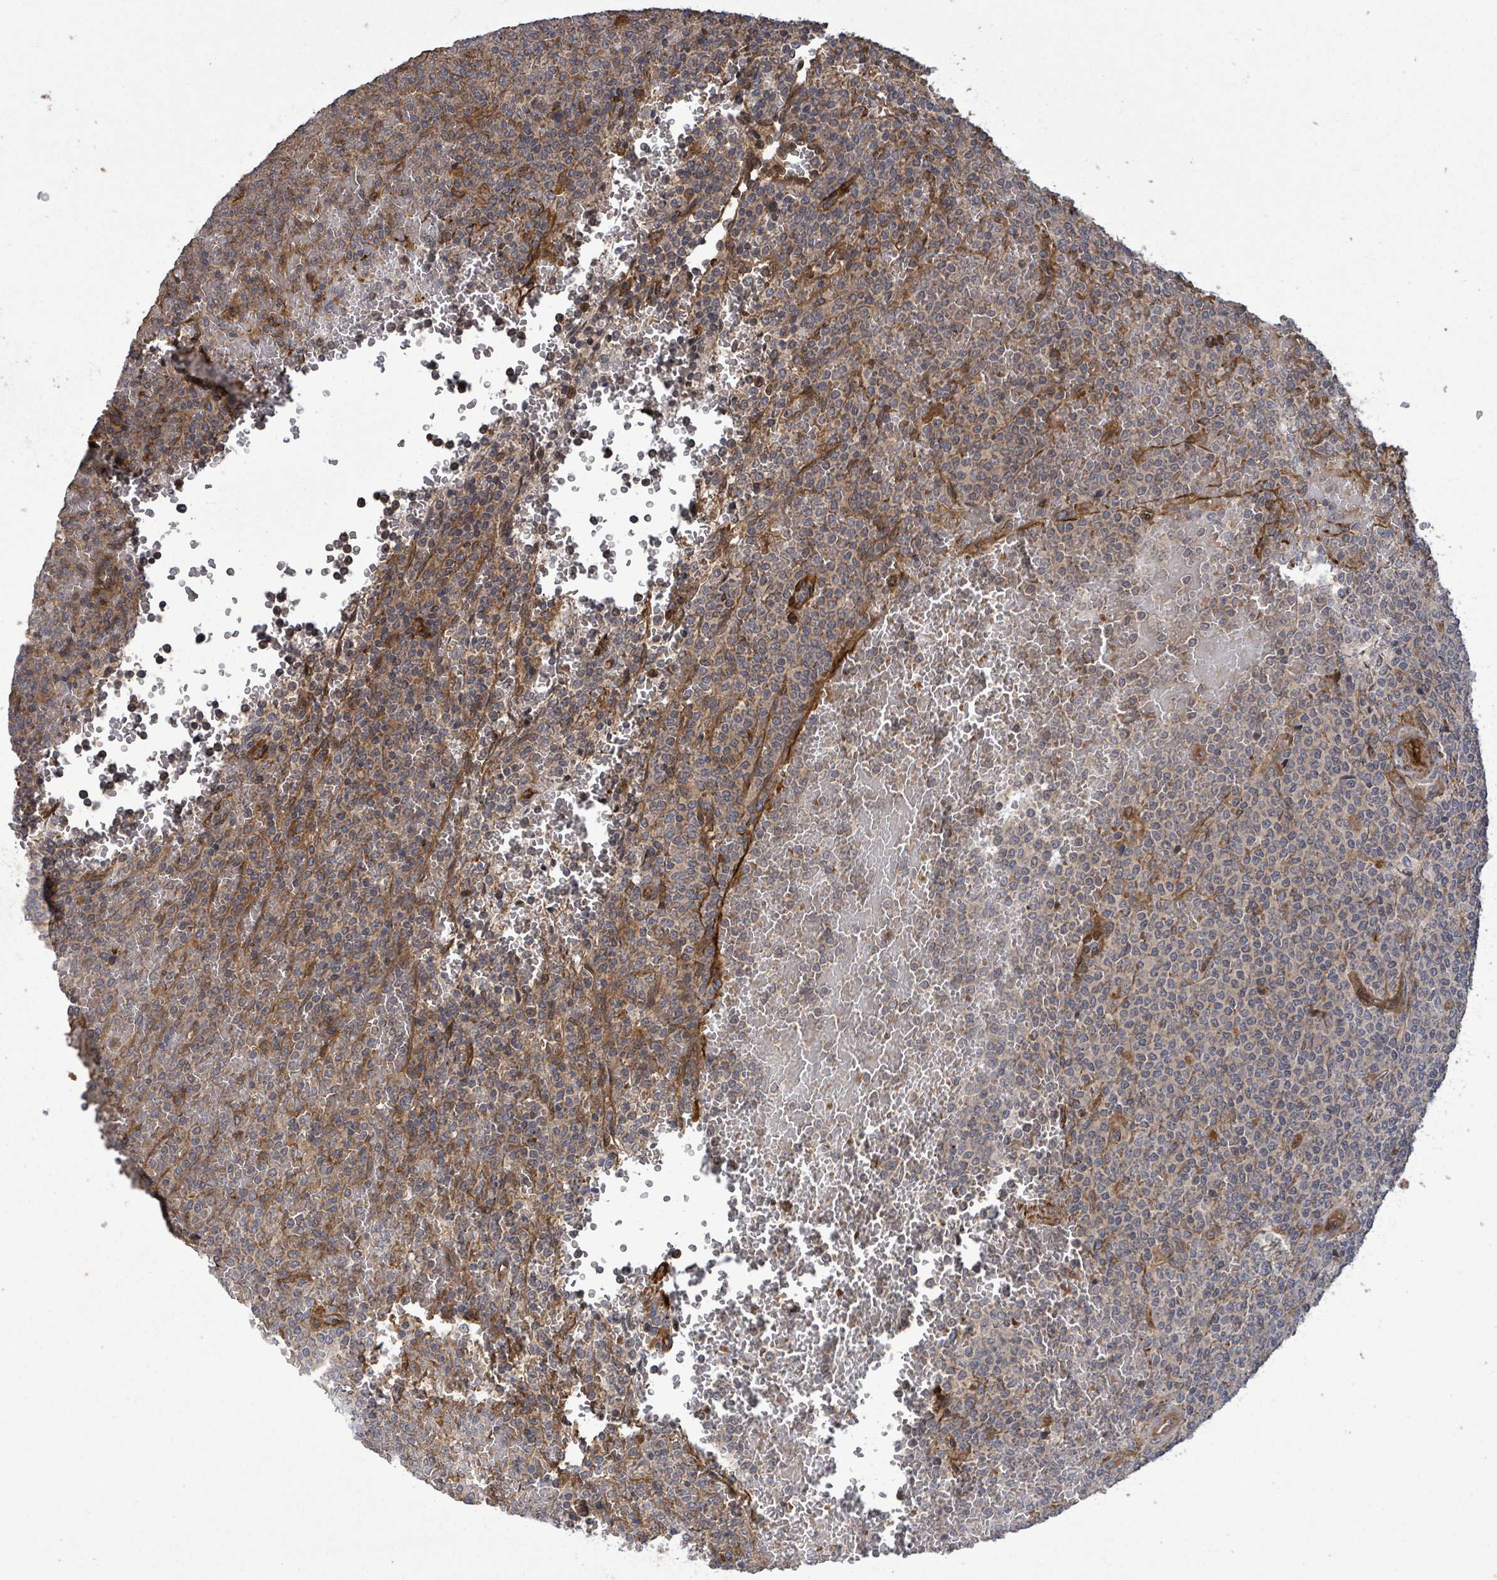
{"staining": {"intensity": "negative", "quantity": "none", "location": "none"}, "tissue": "lymphoma", "cell_type": "Tumor cells", "image_type": "cancer", "snomed": [{"axis": "morphology", "description": "Malignant lymphoma, non-Hodgkin's type, Low grade"}, {"axis": "topography", "description": "Spleen"}], "caption": "An image of human low-grade malignant lymphoma, non-Hodgkin's type is negative for staining in tumor cells.", "gene": "MAP3K6", "patient": {"sex": "male", "age": 60}}